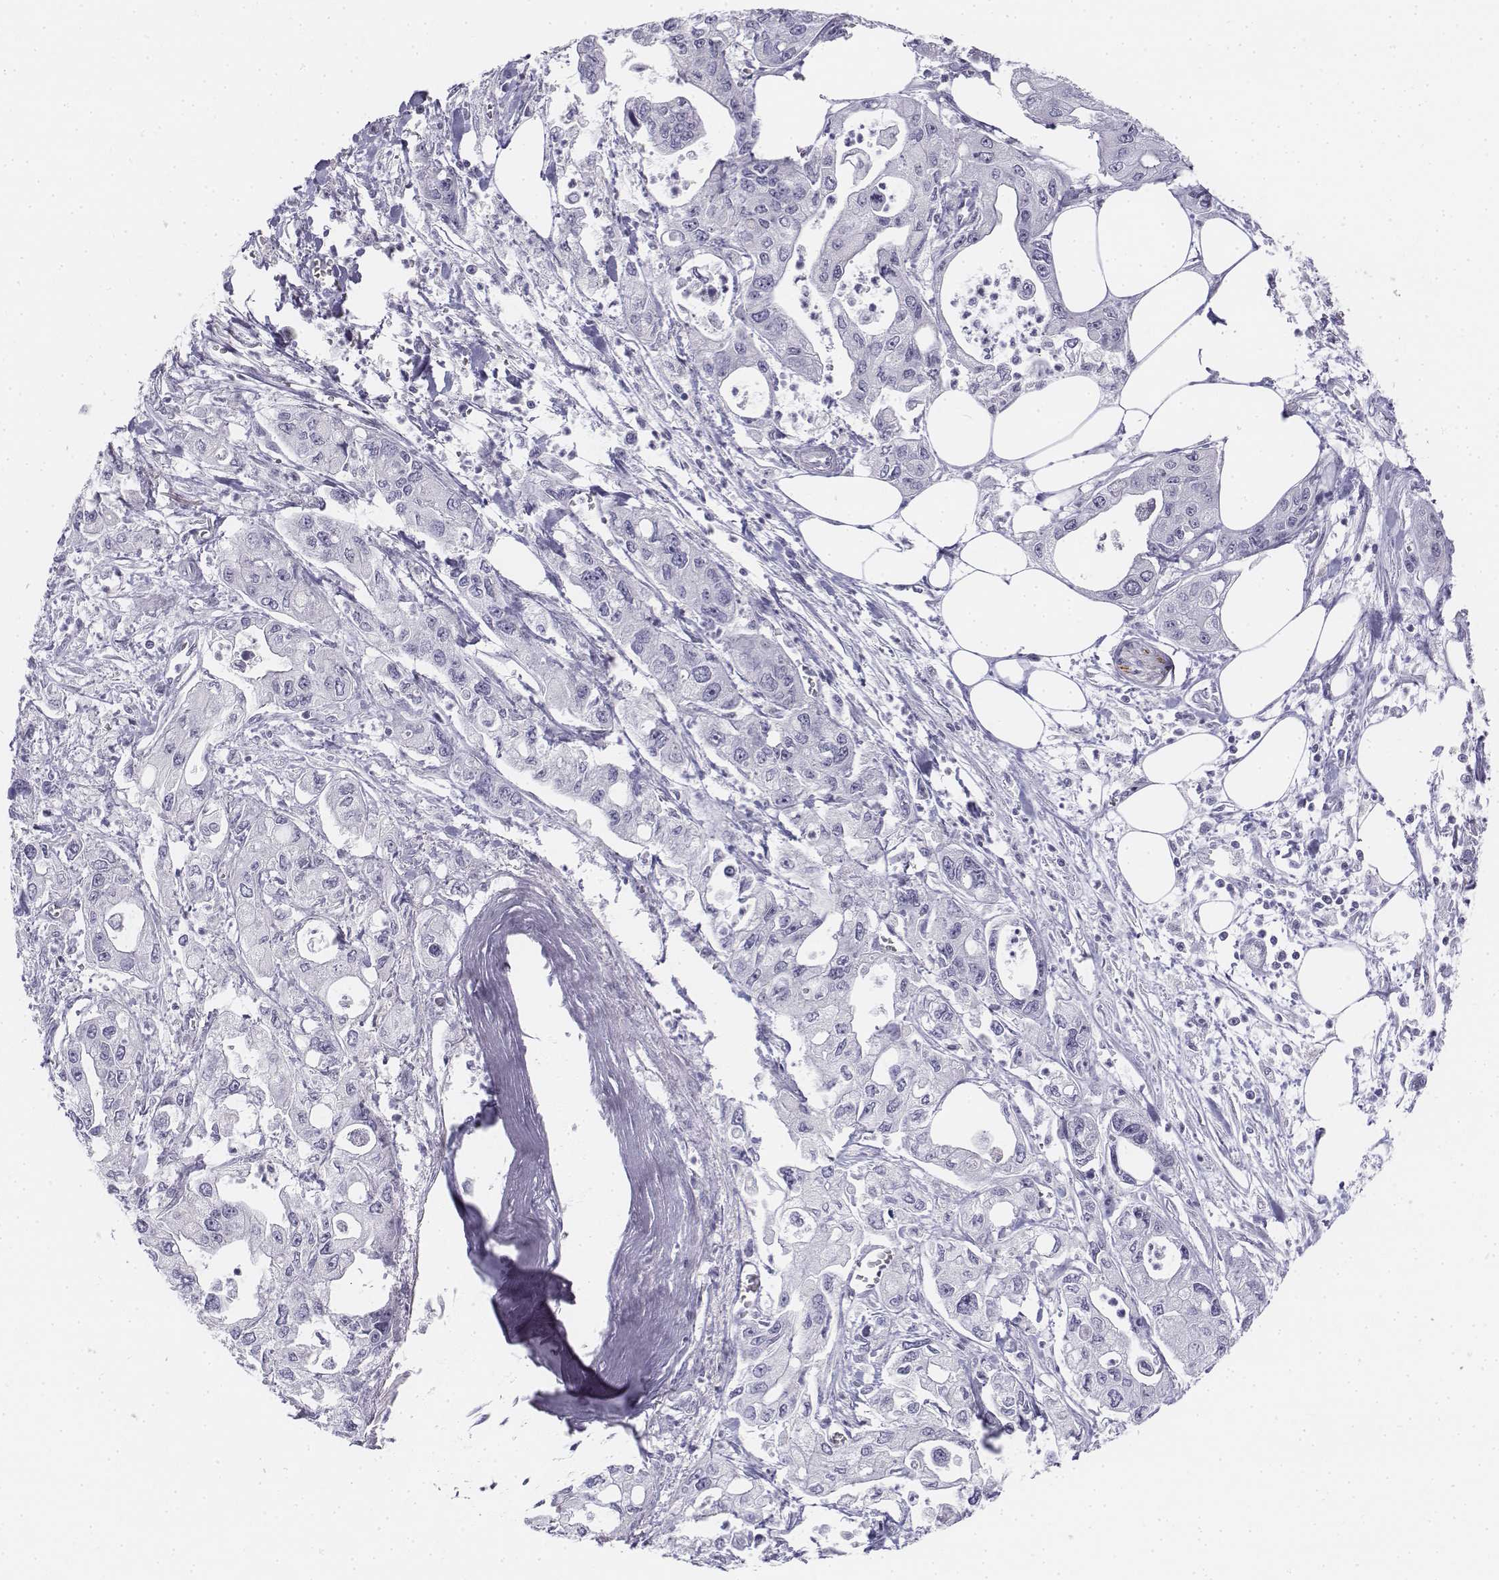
{"staining": {"intensity": "negative", "quantity": "none", "location": "none"}, "tissue": "pancreatic cancer", "cell_type": "Tumor cells", "image_type": "cancer", "snomed": [{"axis": "morphology", "description": "Adenocarcinoma, NOS"}, {"axis": "topography", "description": "Pancreas"}], "caption": "This is an immunohistochemistry (IHC) micrograph of human pancreatic cancer (adenocarcinoma). There is no staining in tumor cells.", "gene": "TH", "patient": {"sex": "male", "age": 70}}